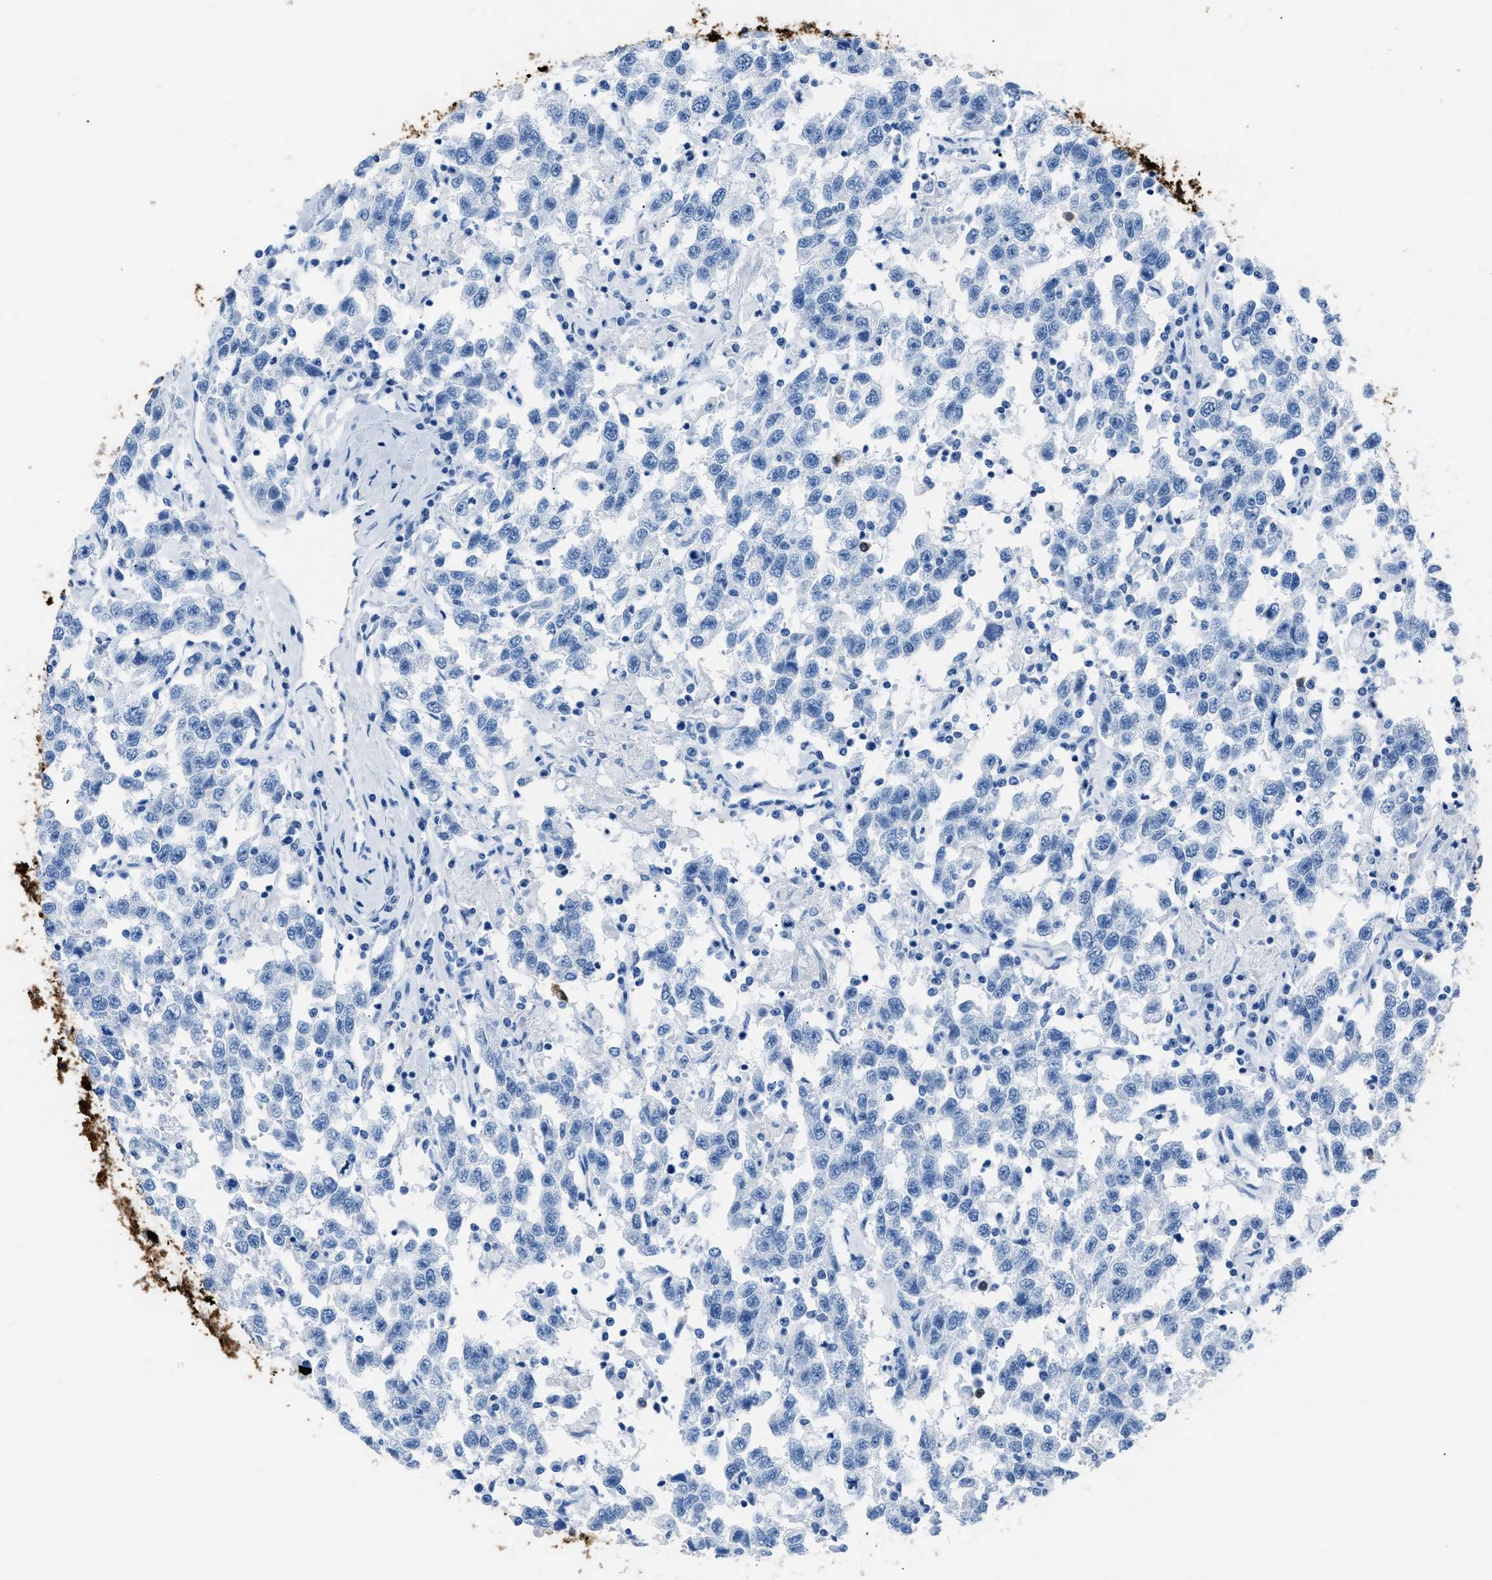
{"staining": {"intensity": "negative", "quantity": "none", "location": "none"}, "tissue": "testis cancer", "cell_type": "Tumor cells", "image_type": "cancer", "snomed": [{"axis": "morphology", "description": "Seminoma, NOS"}, {"axis": "topography", "description": "Testis"}], "caption": "Tumor cells show no significant expression in testis seminoma. (DAB (3,3'-diaminobenzidine) immunohistochemistry (IHC) with hematoxylin counter stain).", "gene": "S100P", "patient": {"sex": "male", "age": 41}}